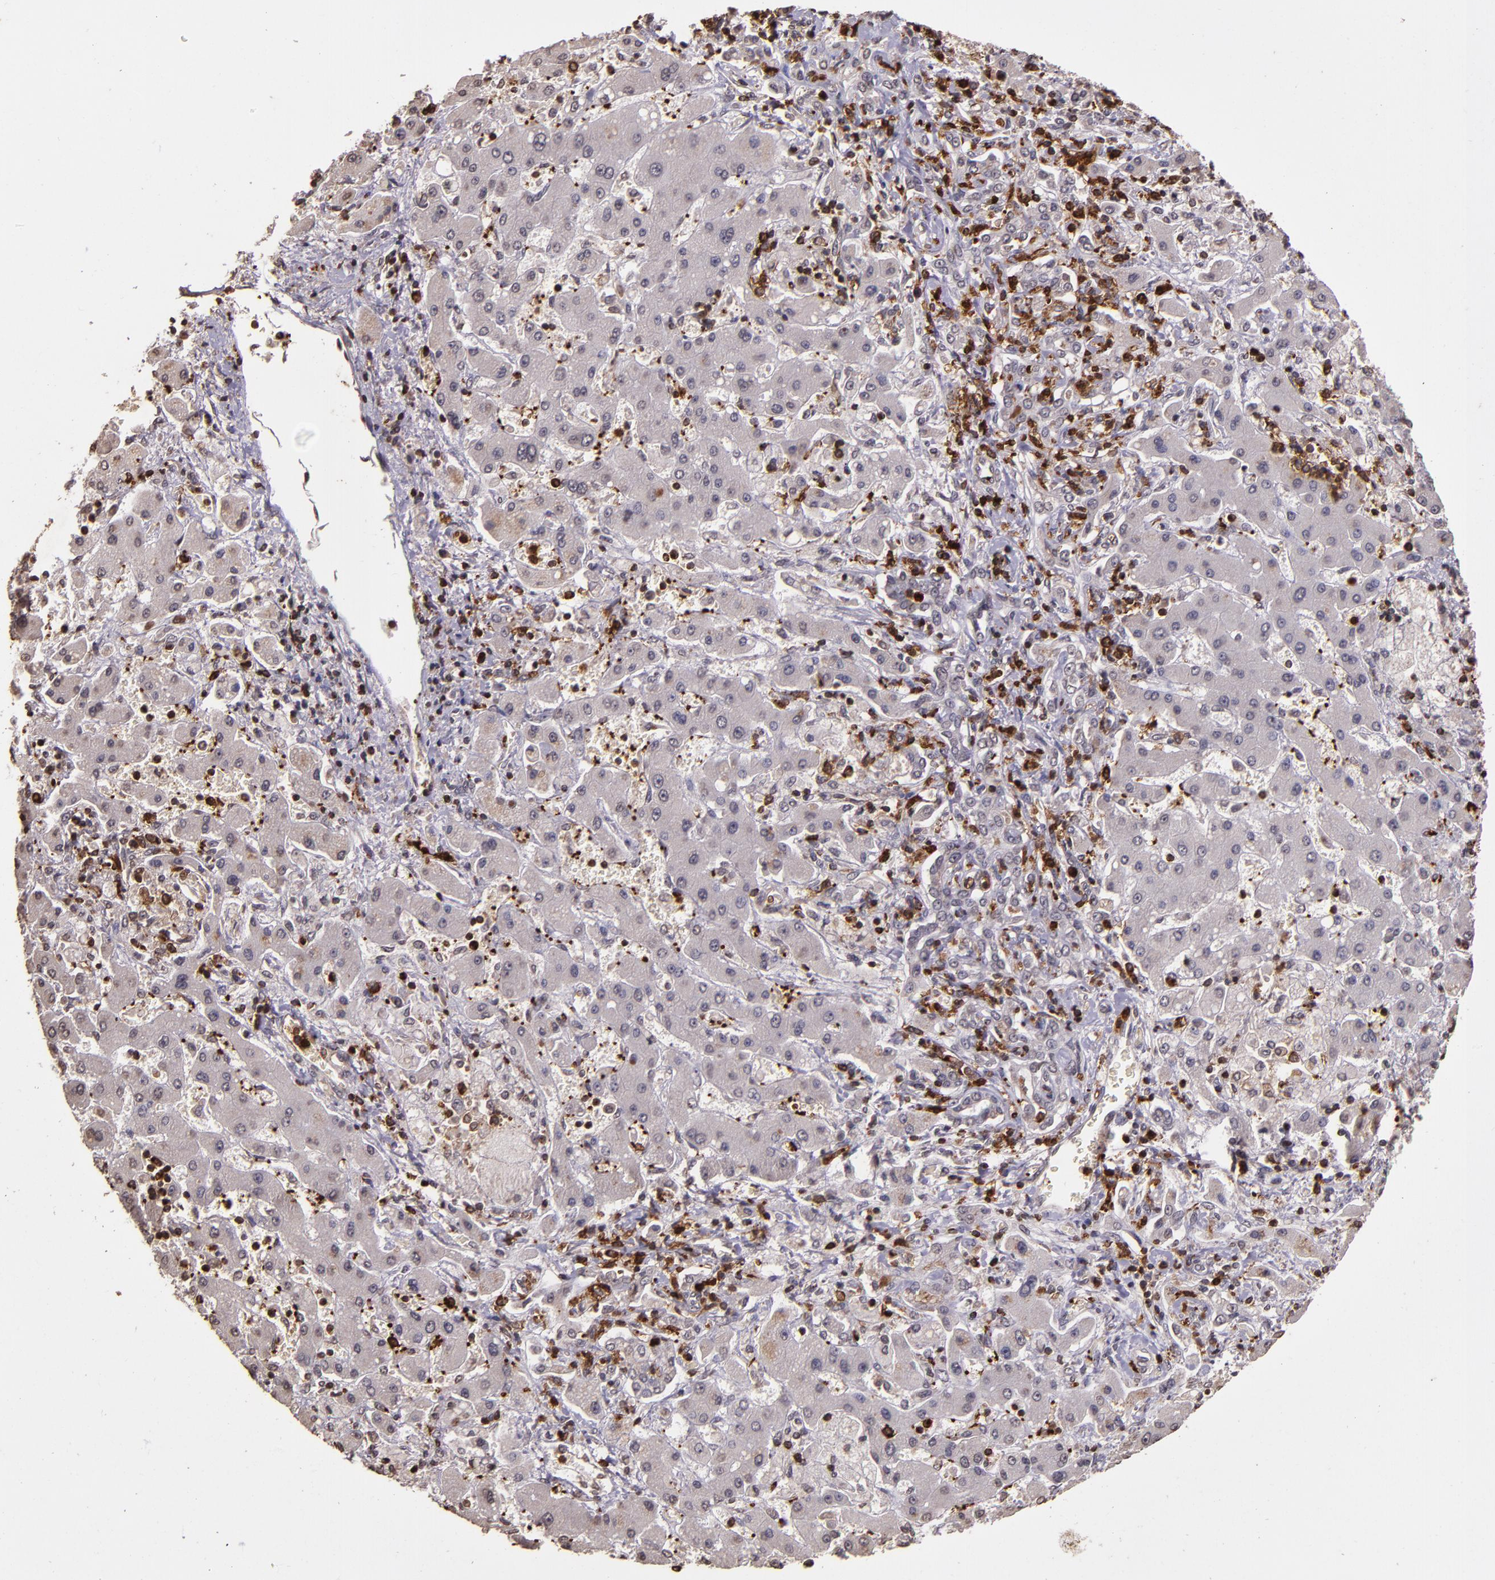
{"staining": {"intensity": "weak", "quantity": "<25%", "location": "cytoplasmic/membranous"}, "tissue": "liver cancer", "cell_type": "Tumor cells", "image_type": "cancer", "snomed": [{"axis": "morphology", "description": "Cholangiocarcinoma"}, {"axis": "topography", "description": "Liver"}], "caption": "Micrograph shows no significant protein expression in tumor cells of liver cancer.", "gene": "SLC2A3", "patient": {"sex": "male", "age": 50}}